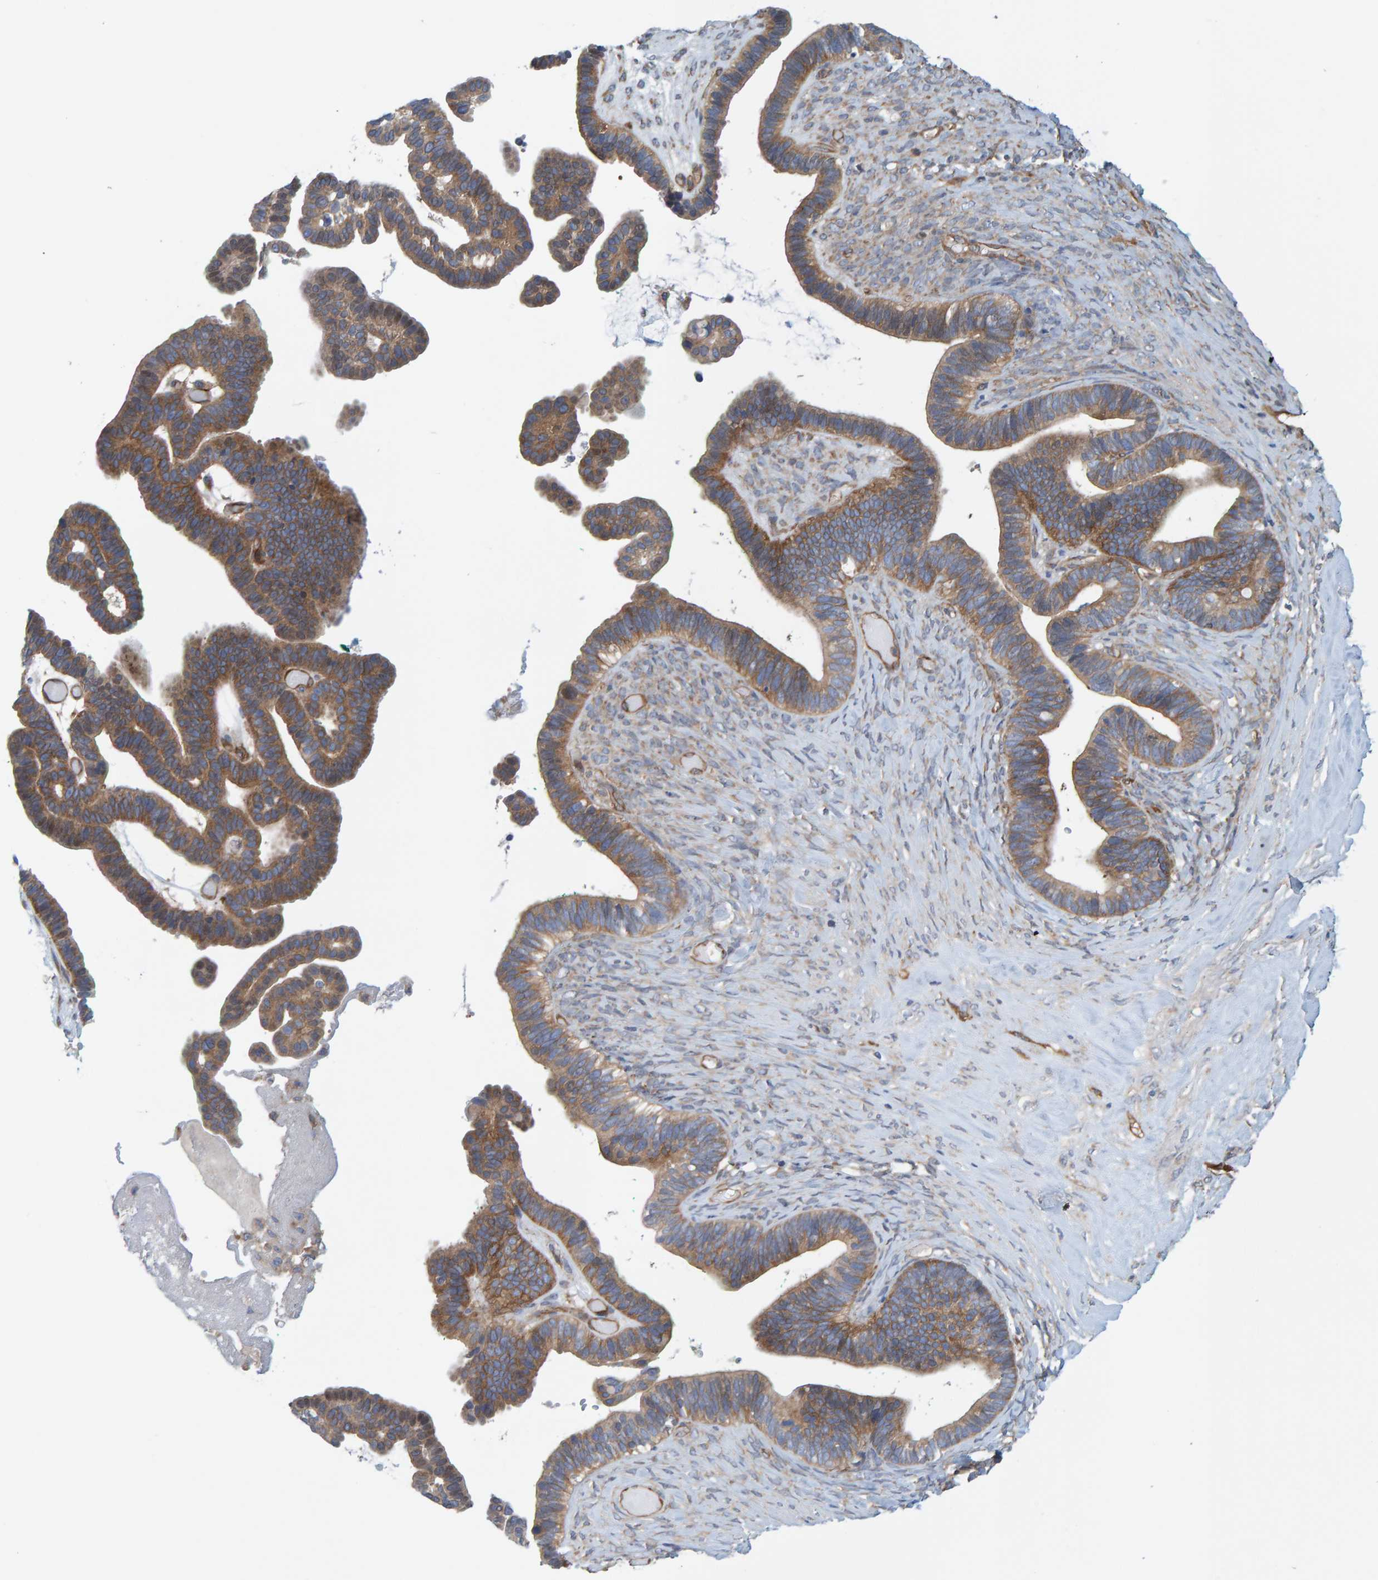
{"staining": {"intensity": "moderate", "quantity": ">75%", "location": "cytoplasmic/membranous"}, "tissue": "ovarian cancer", "cell_type": "Tumor cells", "image_type": "cancer", "snomed": [{"axis": "morphology", "description": "Cystadenocarcinoma, serous, NOS"}, {"axis": "topography", "description": "Ovary"}], "caption": "Immunohistochemical staining of human ovarian cancer shows medium levels of moderate cytoplasmic/membranous staining in about >75% of tumor cells.", "gene": "PRKD2", "patient": {"sex": "female", "age": 56}}